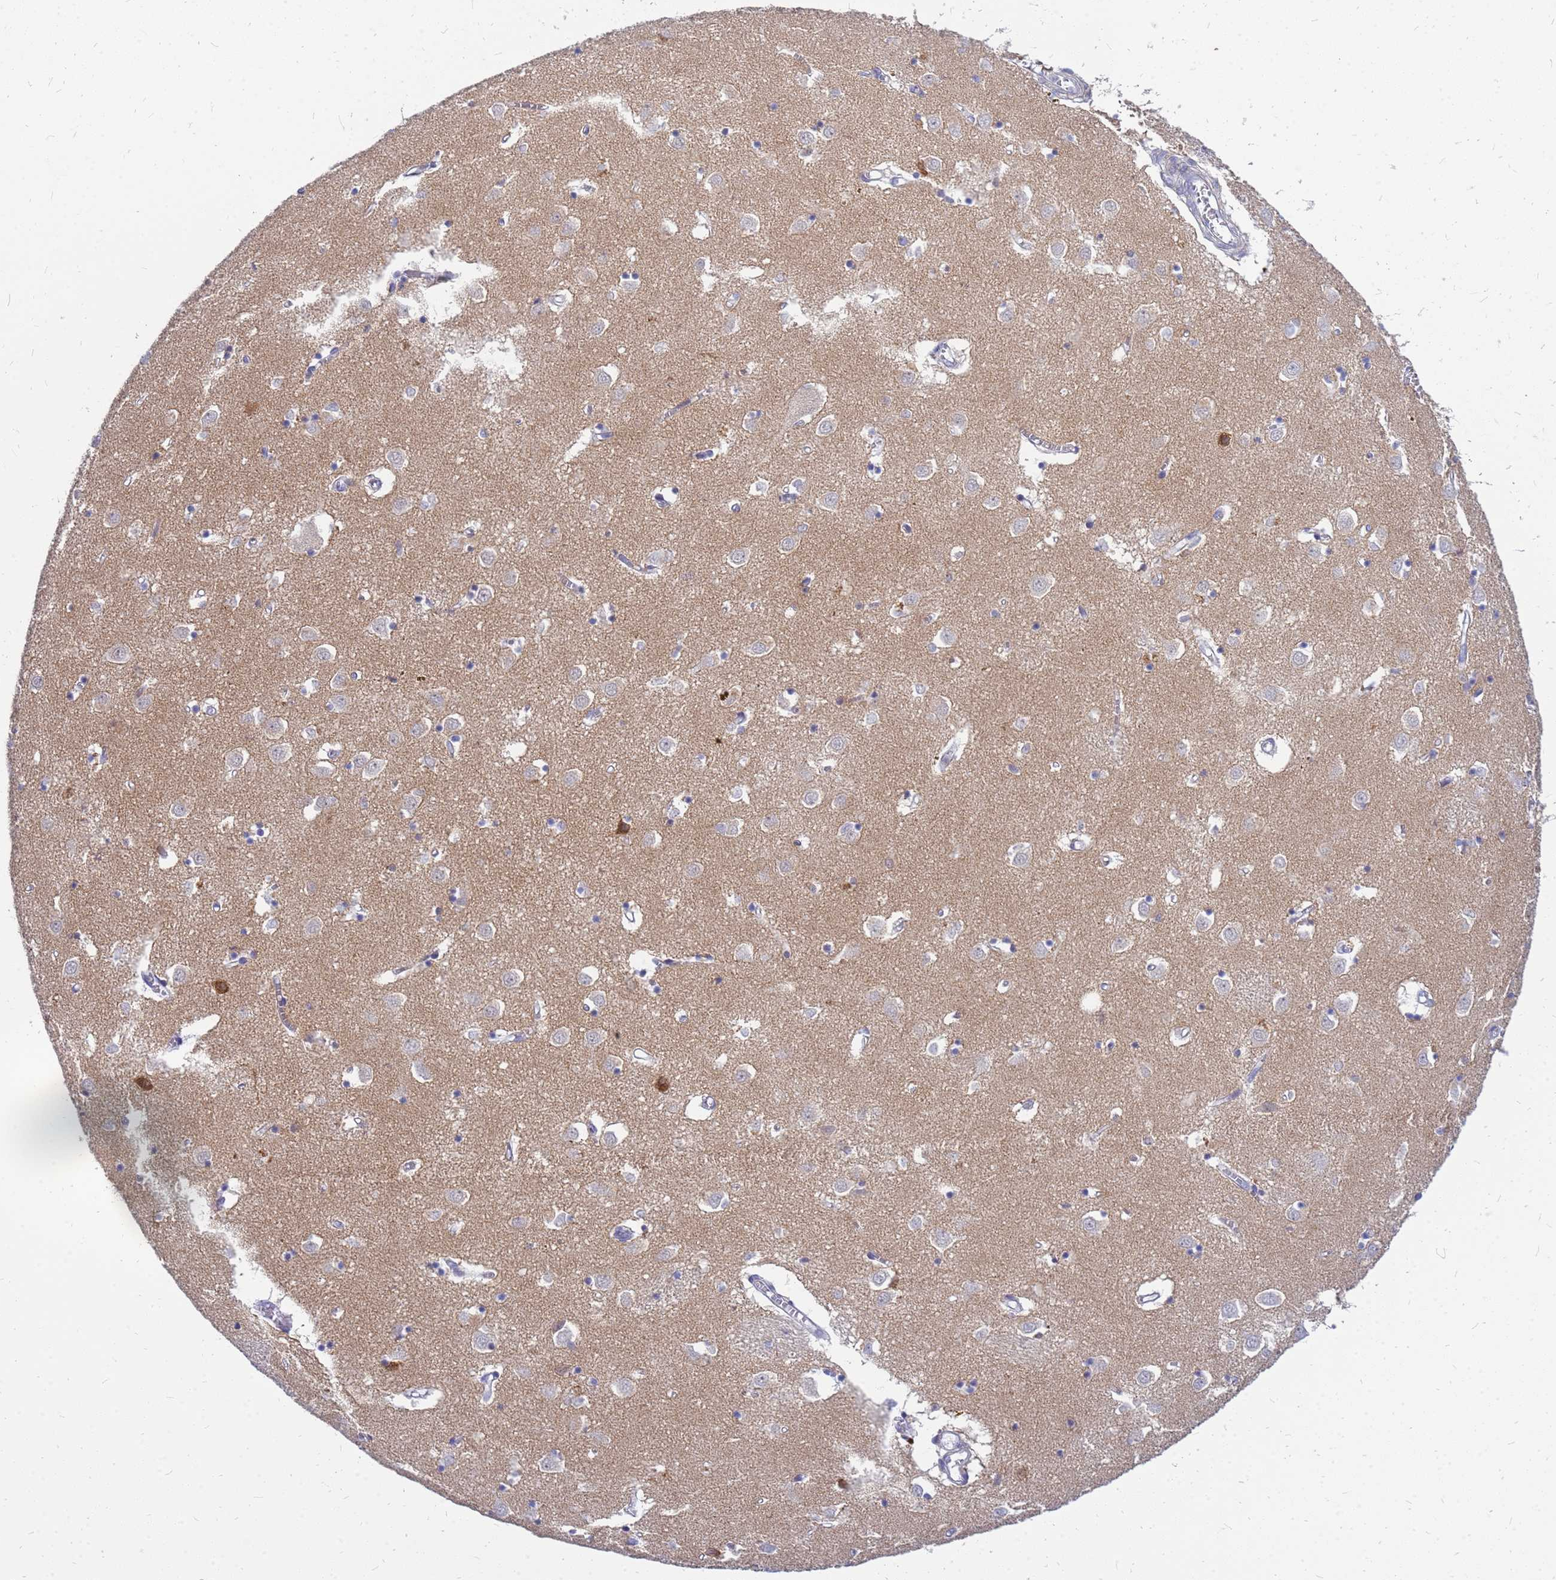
{"staining": {"intensity": "negative", "quantity": "none", "location": "none"}, "tissue": "caudate", "cell_type": "Glial cells", "image_type": "normal", "snomed": [{"axis": "morphology", "description": "Normal tissue, NOS"}, {"axis": "topography", "description": "Lateral ventricle wall"}], "caption": "Normal caudate was stained to show a protein in brown. There is no significant positivity in glial cells.", "gene": "SRGAP3", "patient": {"sex": "male", "age": 70}}